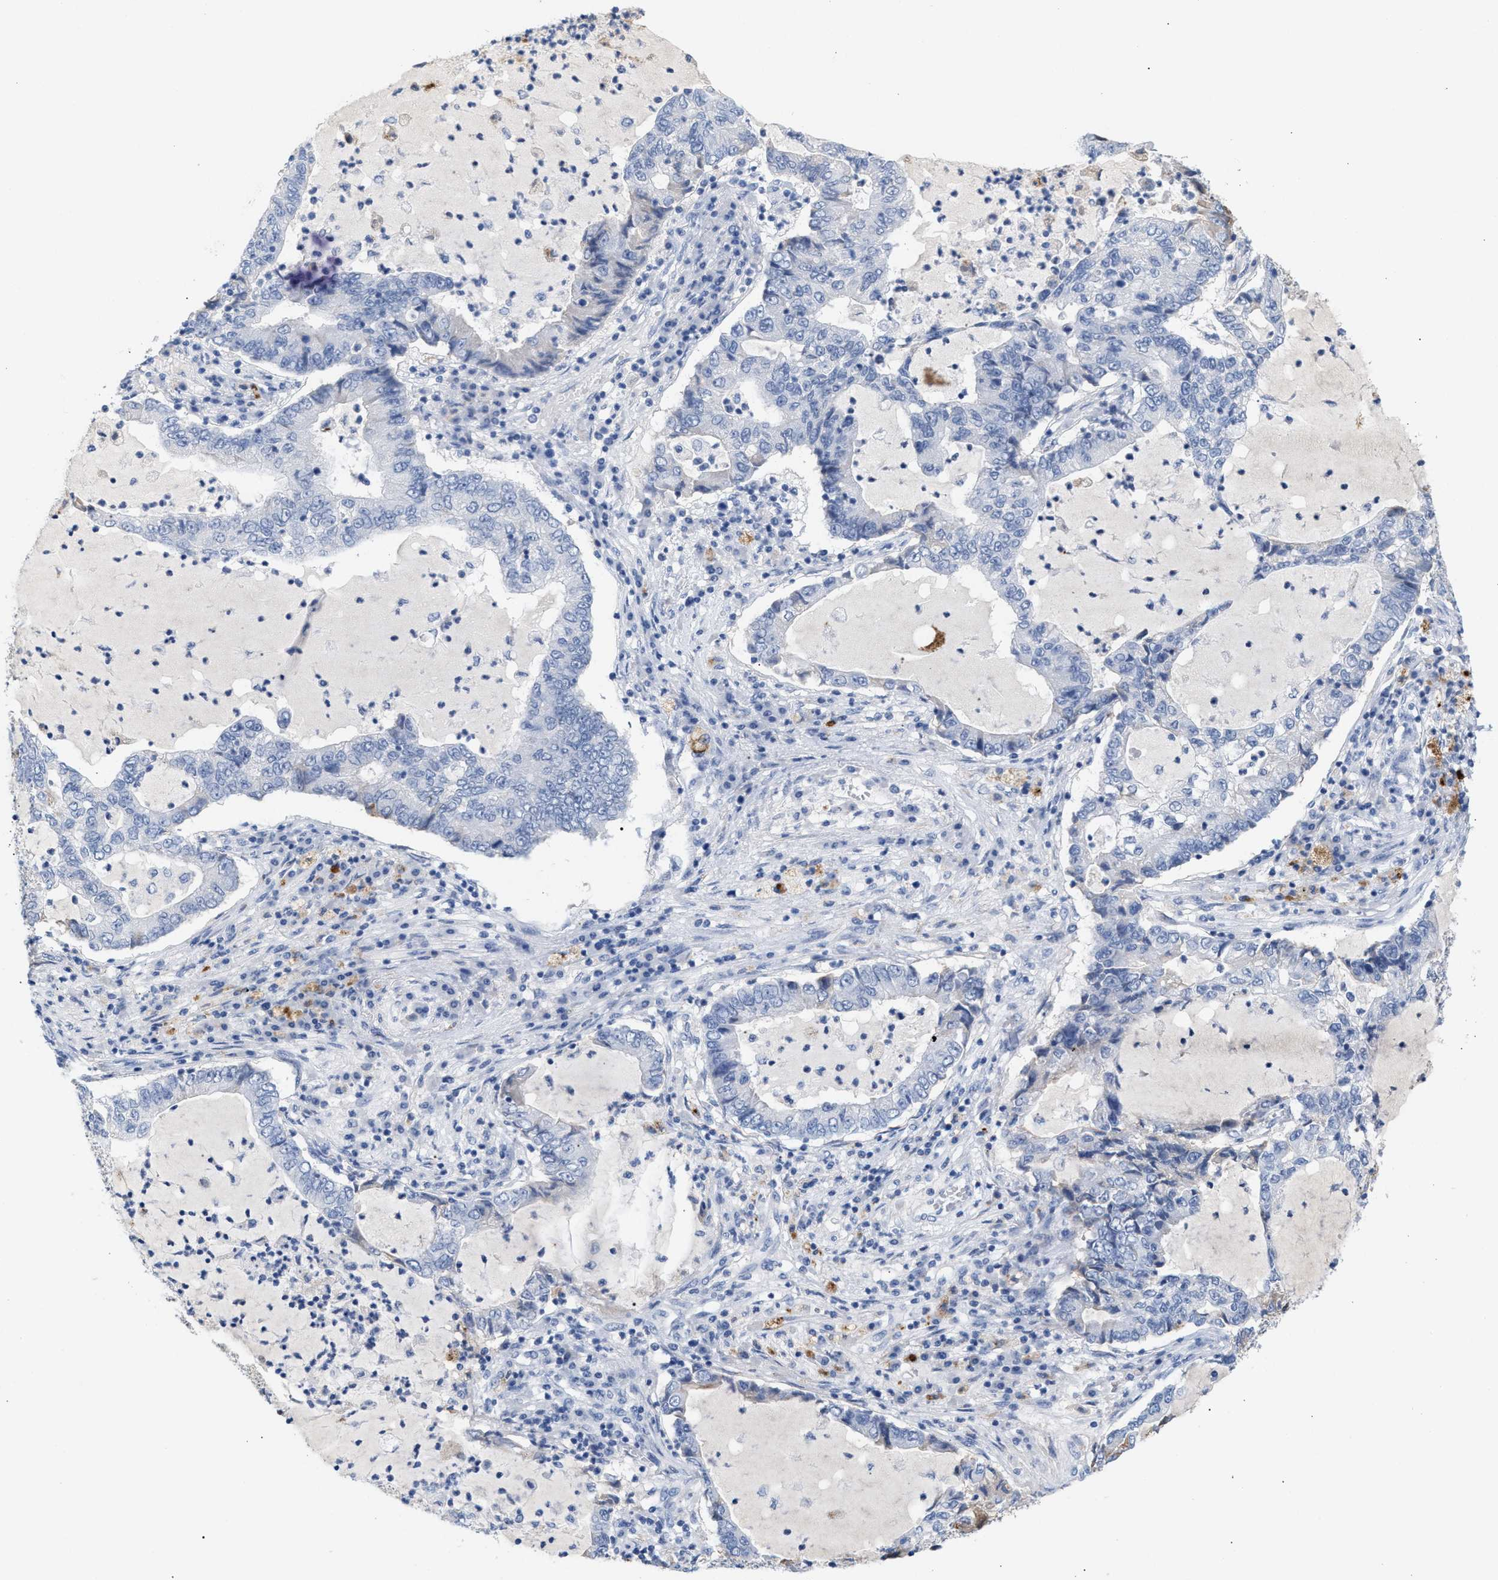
{"staining": {"intensity": "negative", "quantity": "none", "location": "none"}, "tissue": "lung cancer", "cell_type": "Tumor cells", "image_type": "cancer", "snomed": [{"axis": "morphology", "description": "Adenocarcinoma, NOS"}, {"axis": "topography", "description": "Lung"}], "caption": "The histopathology image reveals no significant positivity in tumor cells of lung cancer. The staining was performed using DAB (3,3'-diaminobenzidine) to visualize the protein expression in brown, while the nuclei were stained in blue with hematoxylin (Magnification: 20x).", "gene": "APOH", "patient": {"sex": "female", "age": 51}}